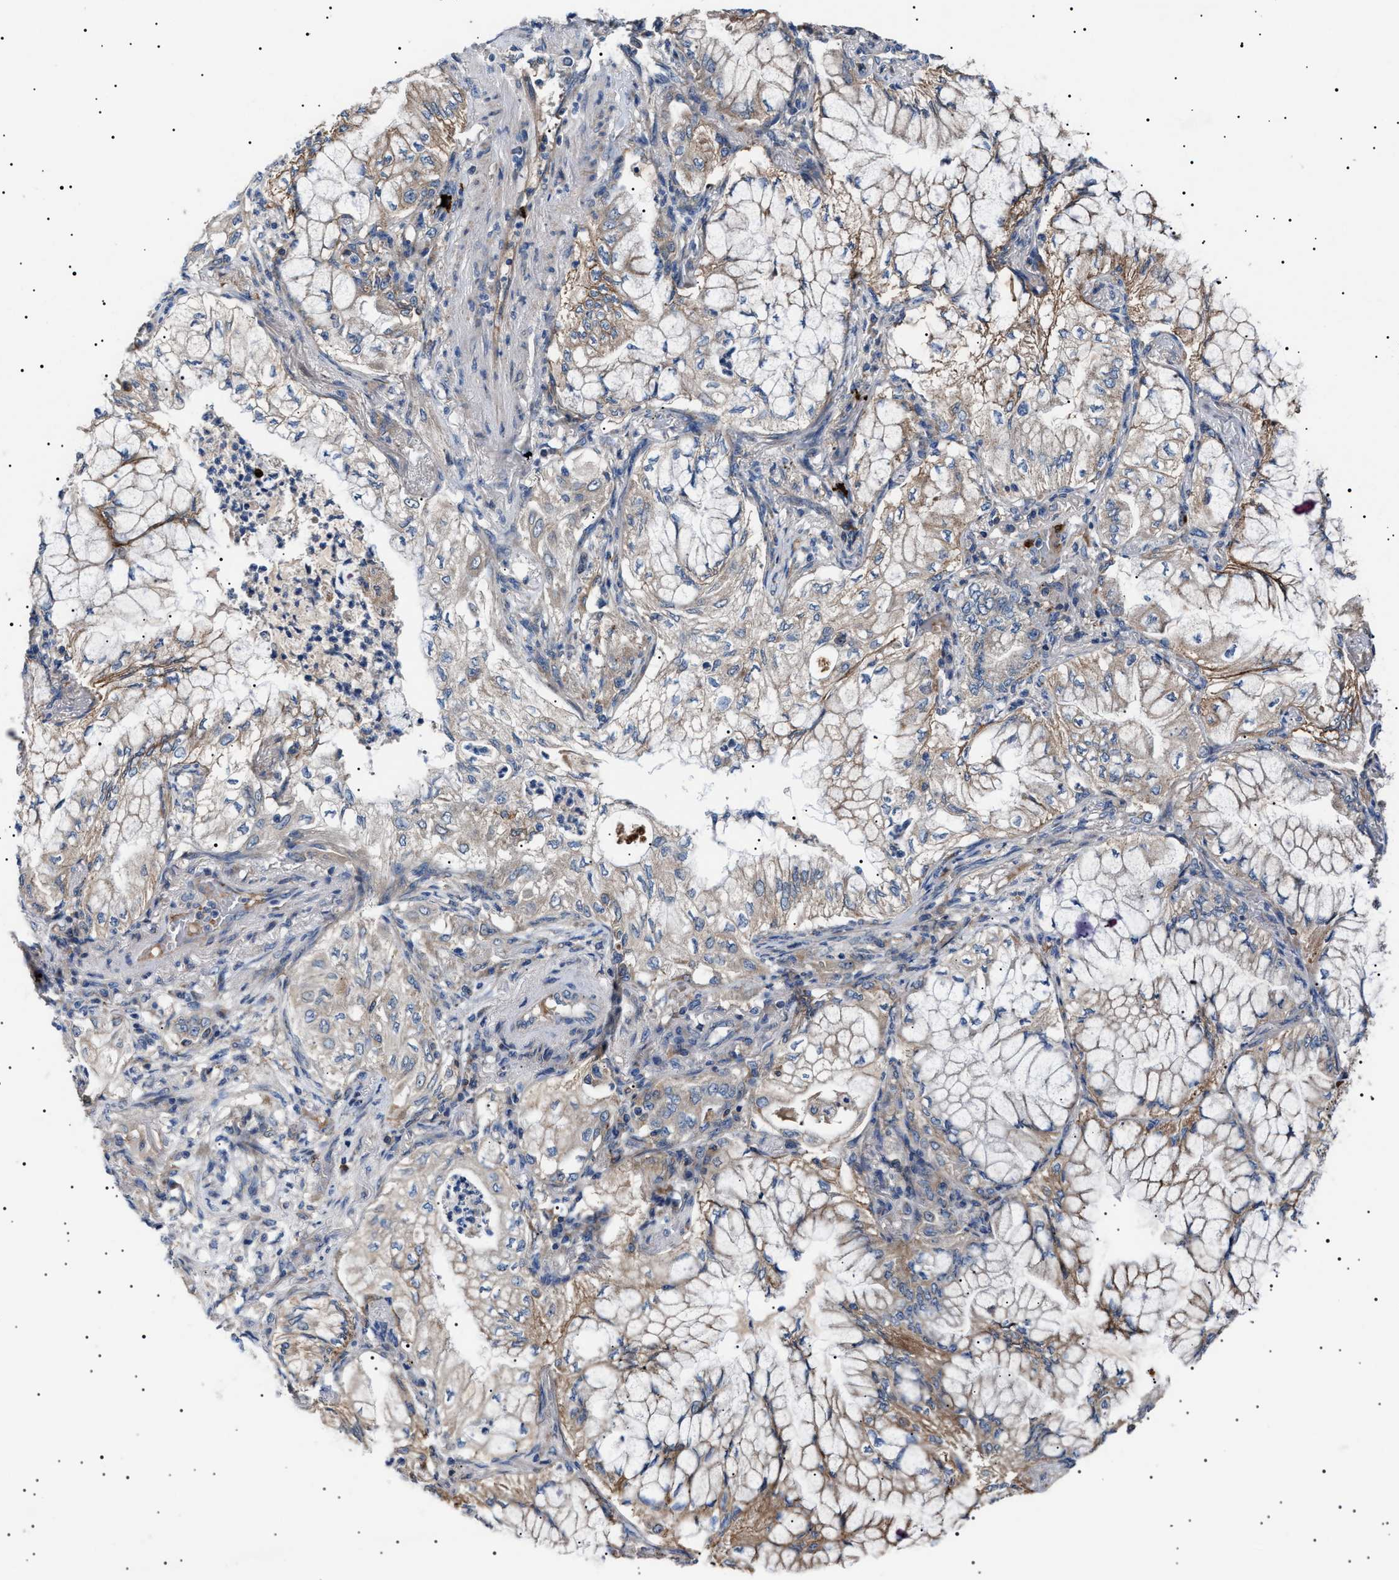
{"staining": {"intensity": "moderate", "quantity": "25%-75%", "location": "cytoplasmic/membranous"}, "tissue": "lung cancer", "cell_type": "Tumor cells", "image_type": "cancer", "snomed": [{"axis": "morphology", "description": "Adenocarcinoma, NOS"}, {"axis": "topography", "description": "Lung"}], "caption": "Immunohistochemistry (IHC) (DAB) staining of lung adenocarcinoma reveals moderate cytoplasmic/membranous protein positivity in about 25%-75% of tumor cells.", "gene": "PTRH1", "patient": {"sex": "female", "age": 70}}